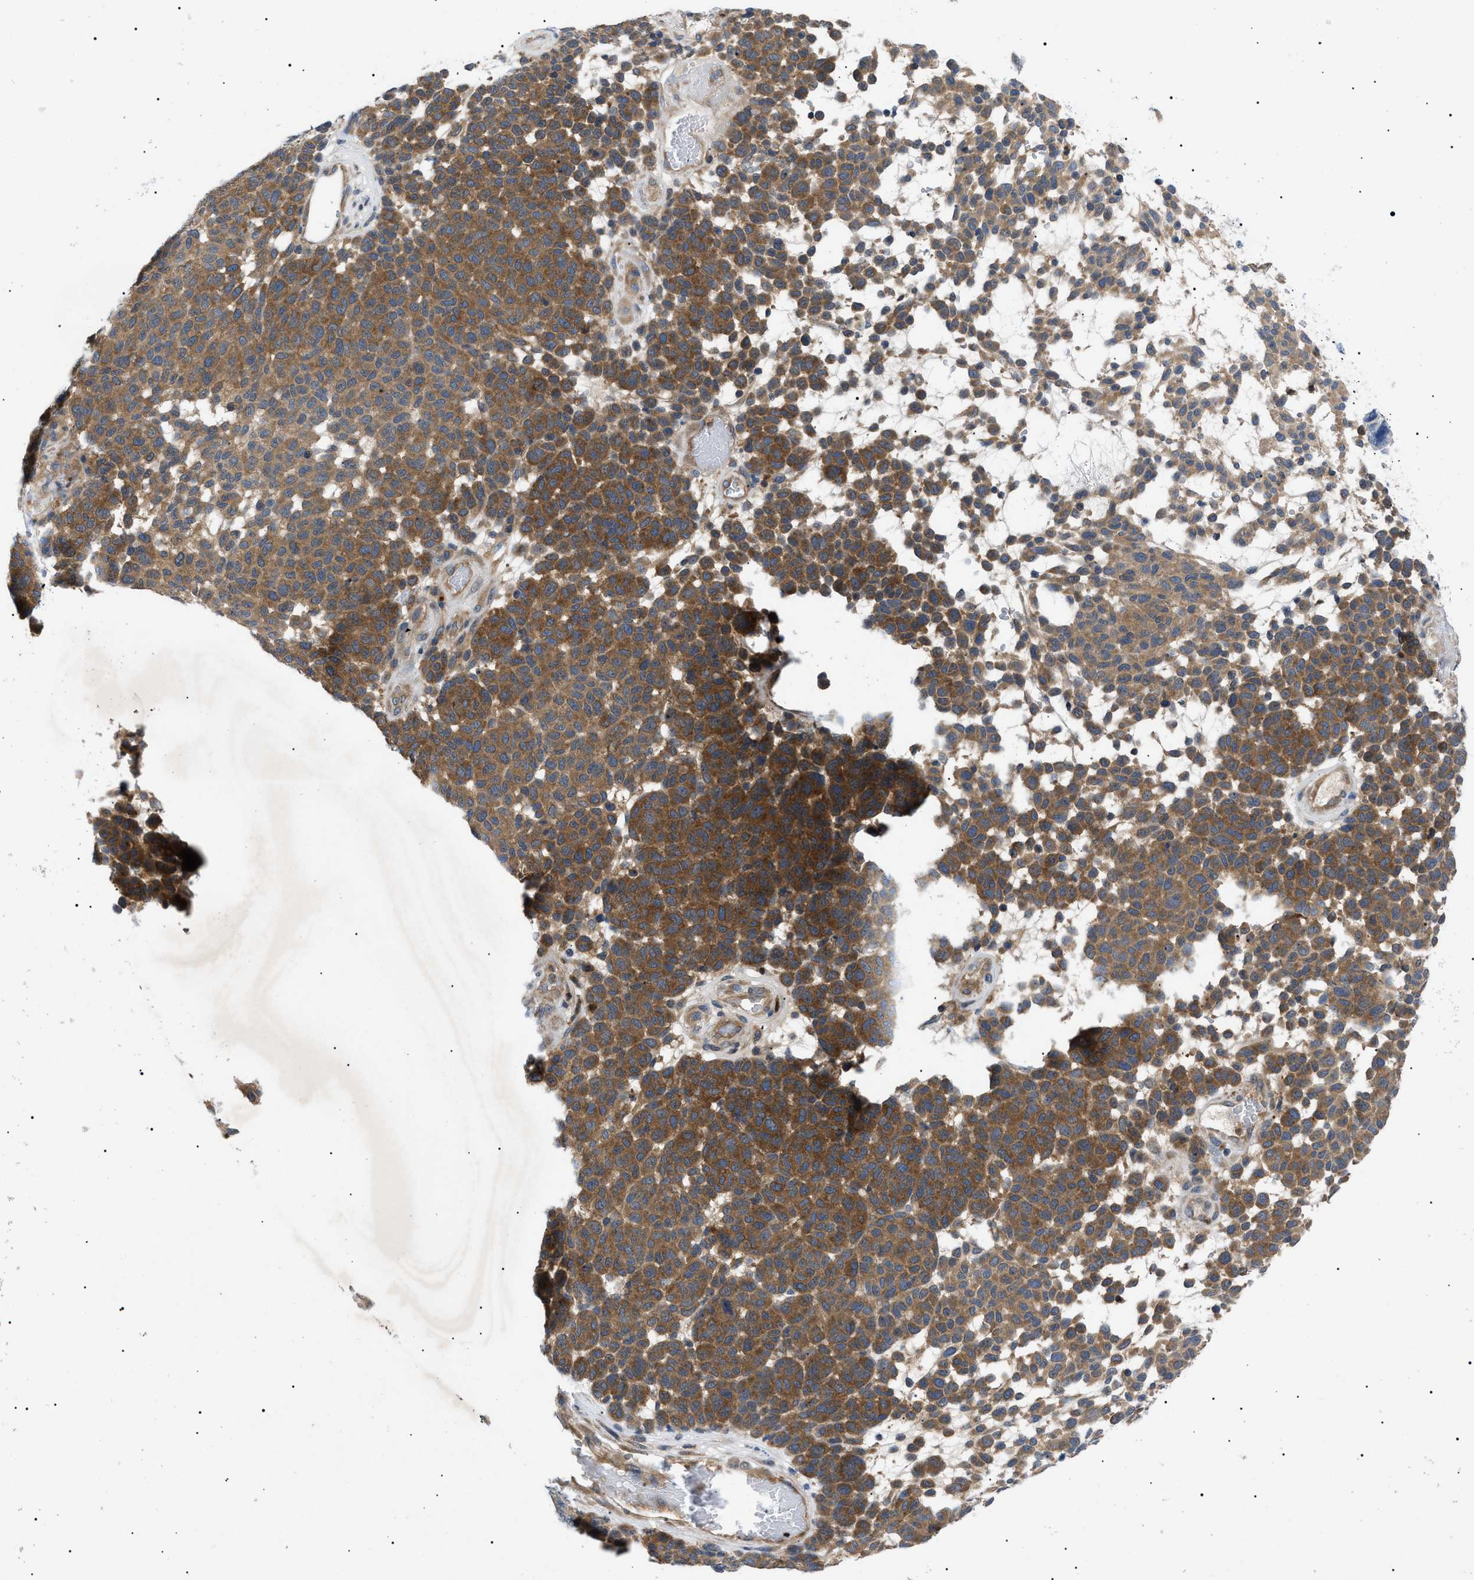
{"staining": {"intensity": "moderate", "quantity": ">75%", "location": "cytoplasmic/membranous"}, "tissue": "melanoma", "cell_type": "Tumor cells", "image_type": "cancer", "snomed": [{"axis": "morphology", "description": "Malignant melanoma, NOS"}, {"axis": "topography", "description": "Skin"}], "caption": "The immunohistochemical stain shows moderate cytoplasmic/membranous positivity in tumor cells of melanoma tissue.", "gene": "RIPK1", "patient": {"sex": "male", "age": 59}}